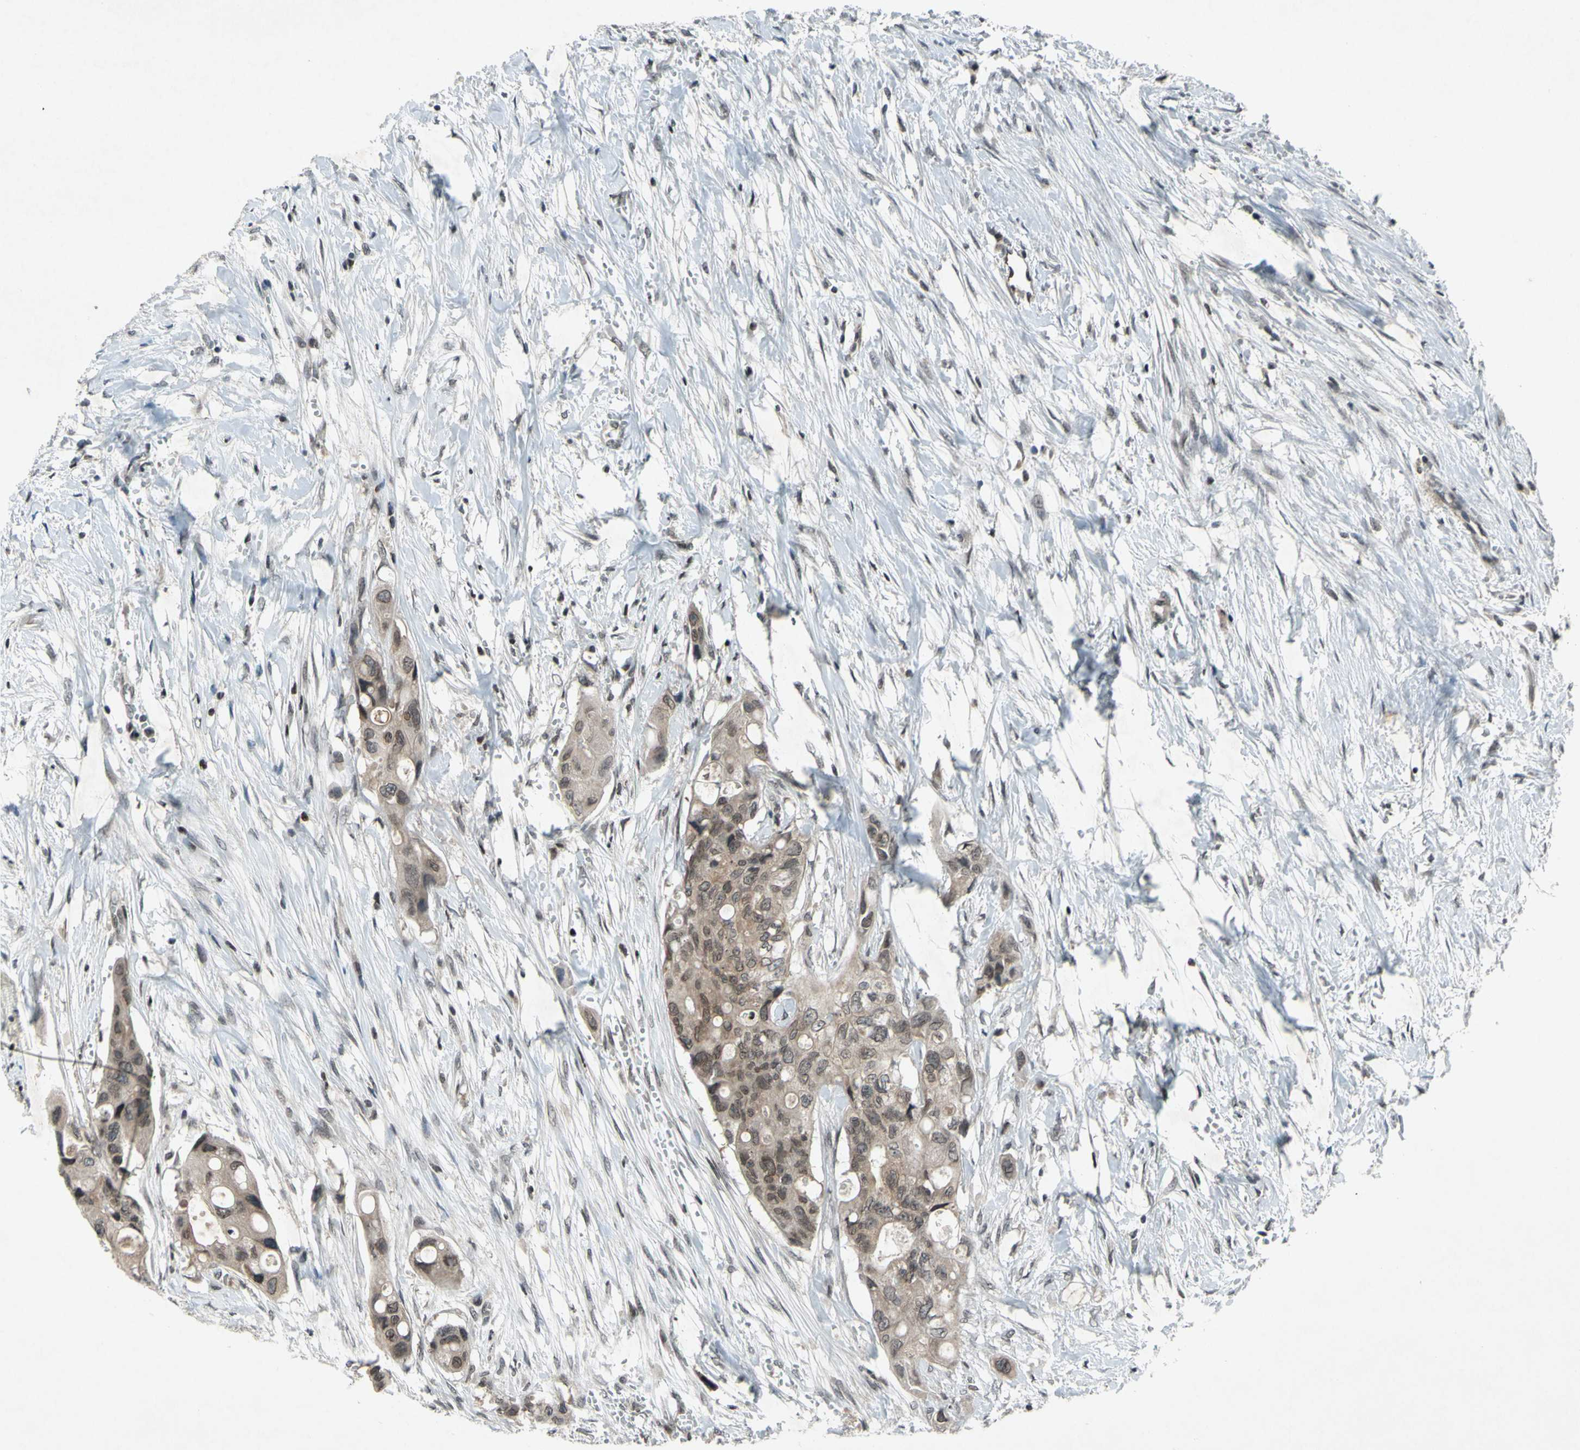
{"staining": {"intensity": "weak", "quantity": "25%-75%", "location": "cytoplasmic/membranous,nuclear"}, "tissue": "colorectal cancer", "cell_type": "Tumor cells", "image_type": "cancer", "snomed": [{"axis": "morphology", "description": "Adenocarcinoma, NOS"}, {"axis": "topography", "description": "Colon"}], "caption": "The photomicrograph reveals a brown stain indicating the presence of a protein in the cytoplasmic/membranous and nuclear of tumor cells in colorectal cancer.", "gene": "XPO1", "patient": {"sex": "female", "age": 57}}